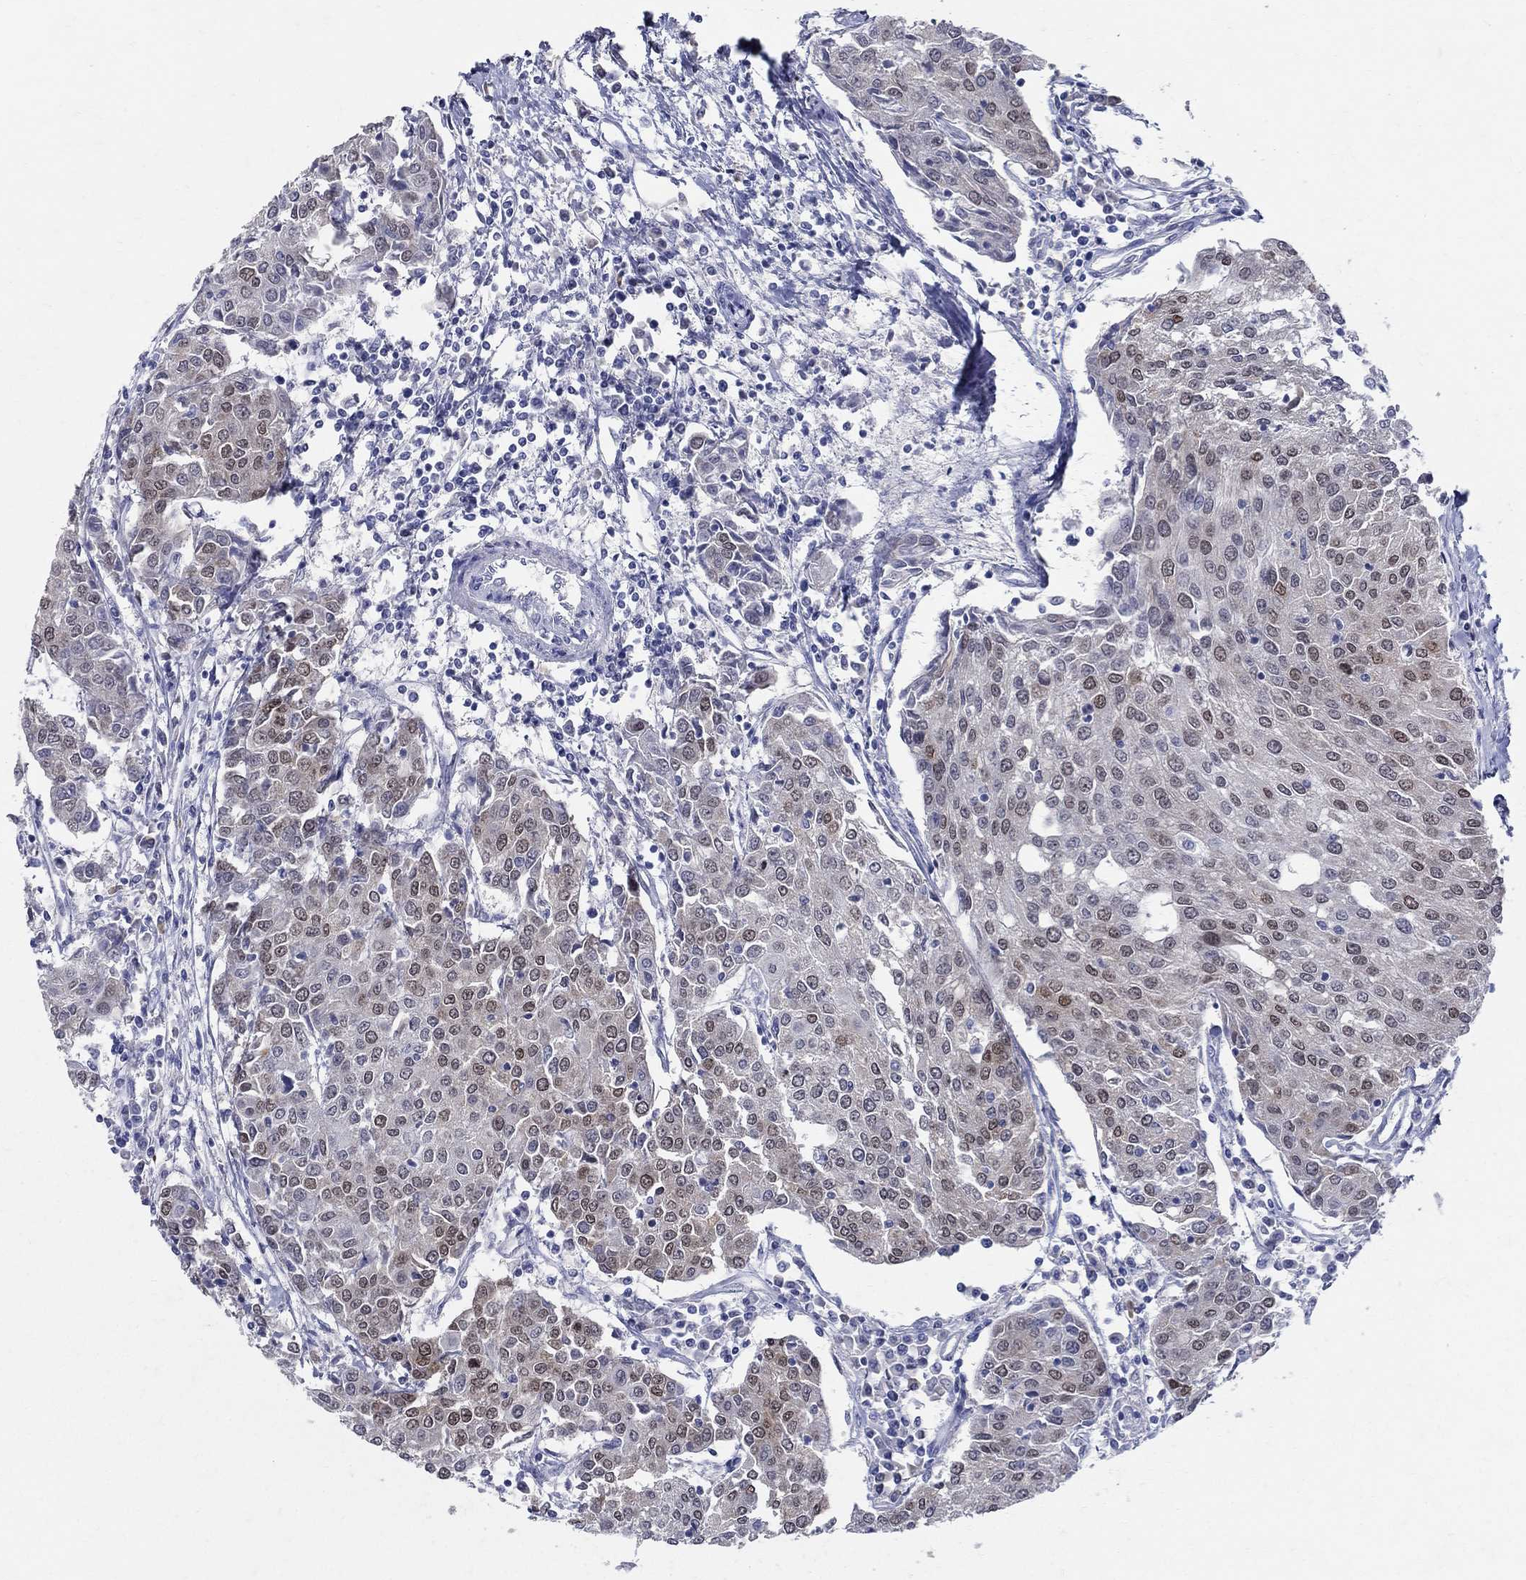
{"staining": {"intensity": "strong", "quantity": "<25%", "location": "nuclear"}, "tissue": "urothelial cancer", "cell_type": "Tumor cells", "image_type": "cancer", "snomed": [{"axis": "morphology", "description": "Urothelial carcinoma, High grade"}, {"axis": "topography", "description": "Urinary bladder"}], "caption": "Immunohistochemical staining of high-grade urothelial carcinoma exhibits medium levels of strong nuclear expression in about <25% of tumor cells.", "gene": "SOX2", "patient": {"sex": "female", "age": 85}}